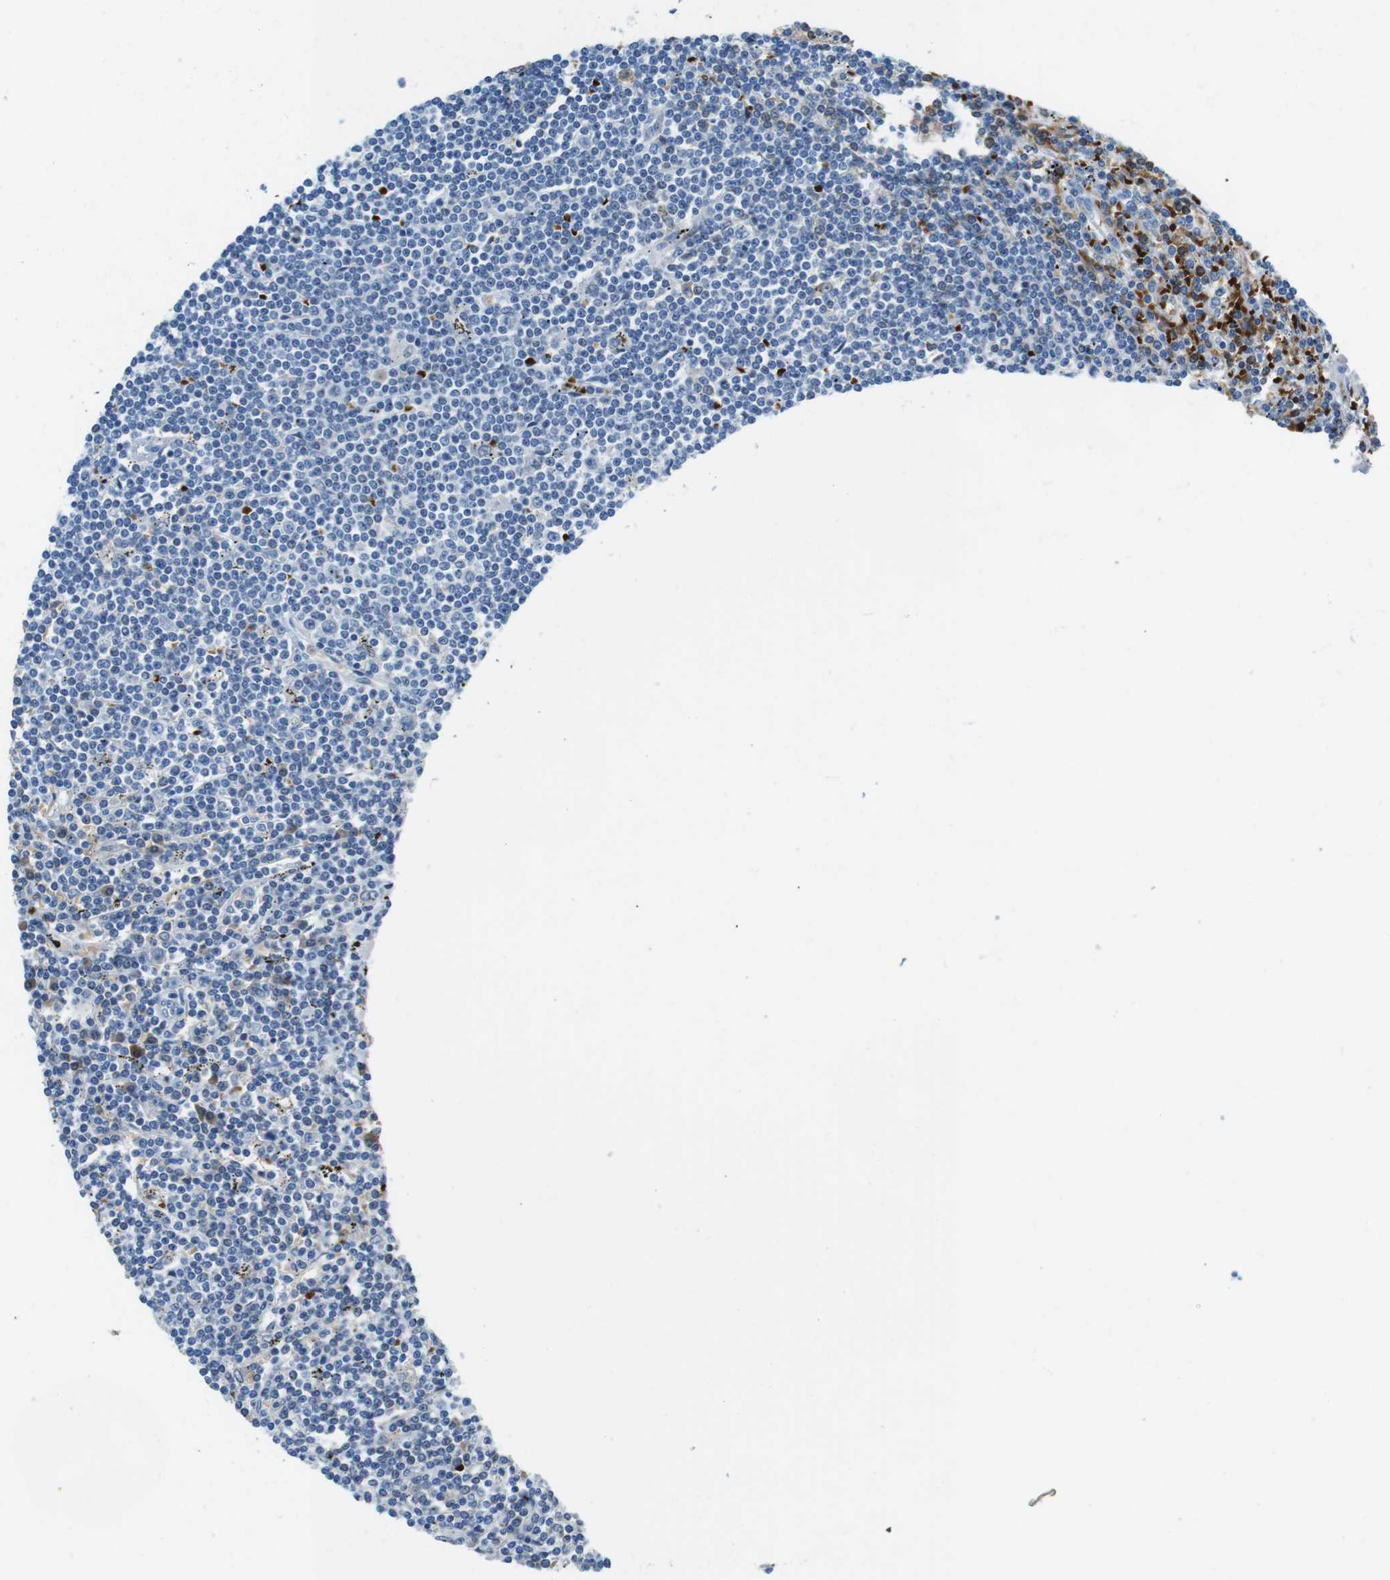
{"staining": {"intensity": "negative", "quantity": "none", "location": "none"}, "tissue": "lymphoma", "cell_type": "Tumor cells", "image_type": "cancer", "snomed": [{"axis": "morphology", "description": "Malignant lymphoma, non-Hodgkin's type, Low grade"}, {"axis": "topography", "description": "Spleen"}], "caption": "Histopathology image shows no protein staining in tumor cells of low-grade malignant lymphoma, non-Hodgkin's type tissue.", "gene": "TFAP2C", "patient": {"sex": "male", "age": 76}}